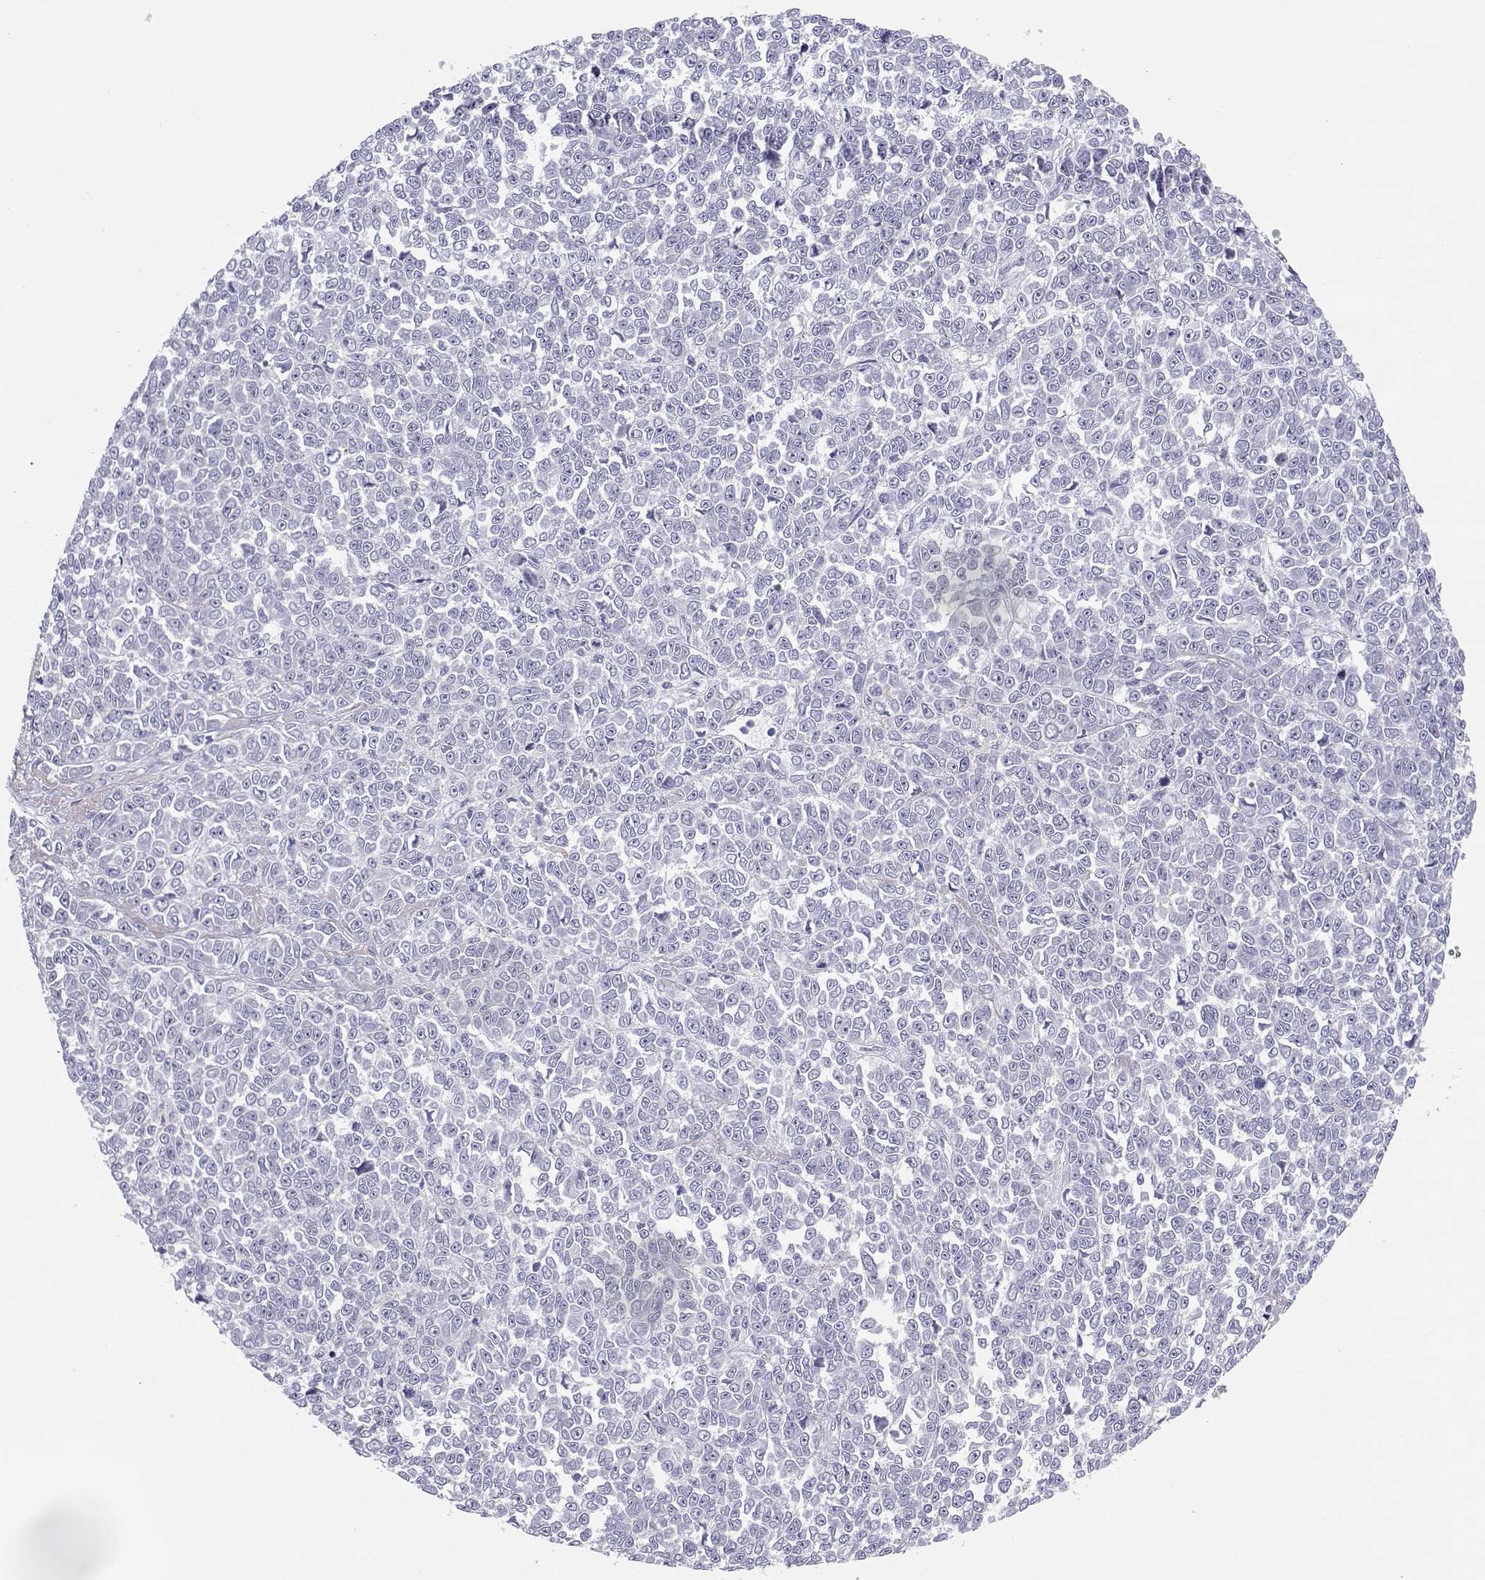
{"staining": {"intensity": "negative", "quantity": "none", "location": "none"}, "tissue": "melanoma", "cell_type": "Tumor cells", "image_type": "cancer", "snomed": [{"axis": "morphology", "description": "Malignant melanoma, NOS"}, {"axis": "topography", "description": "Skin"}], "caption": "The image reveals no significant expression in tumor cells of malignant melanoma.", "gene": "CREB3L3", "patient": {"sex": "female", "age": 95}}